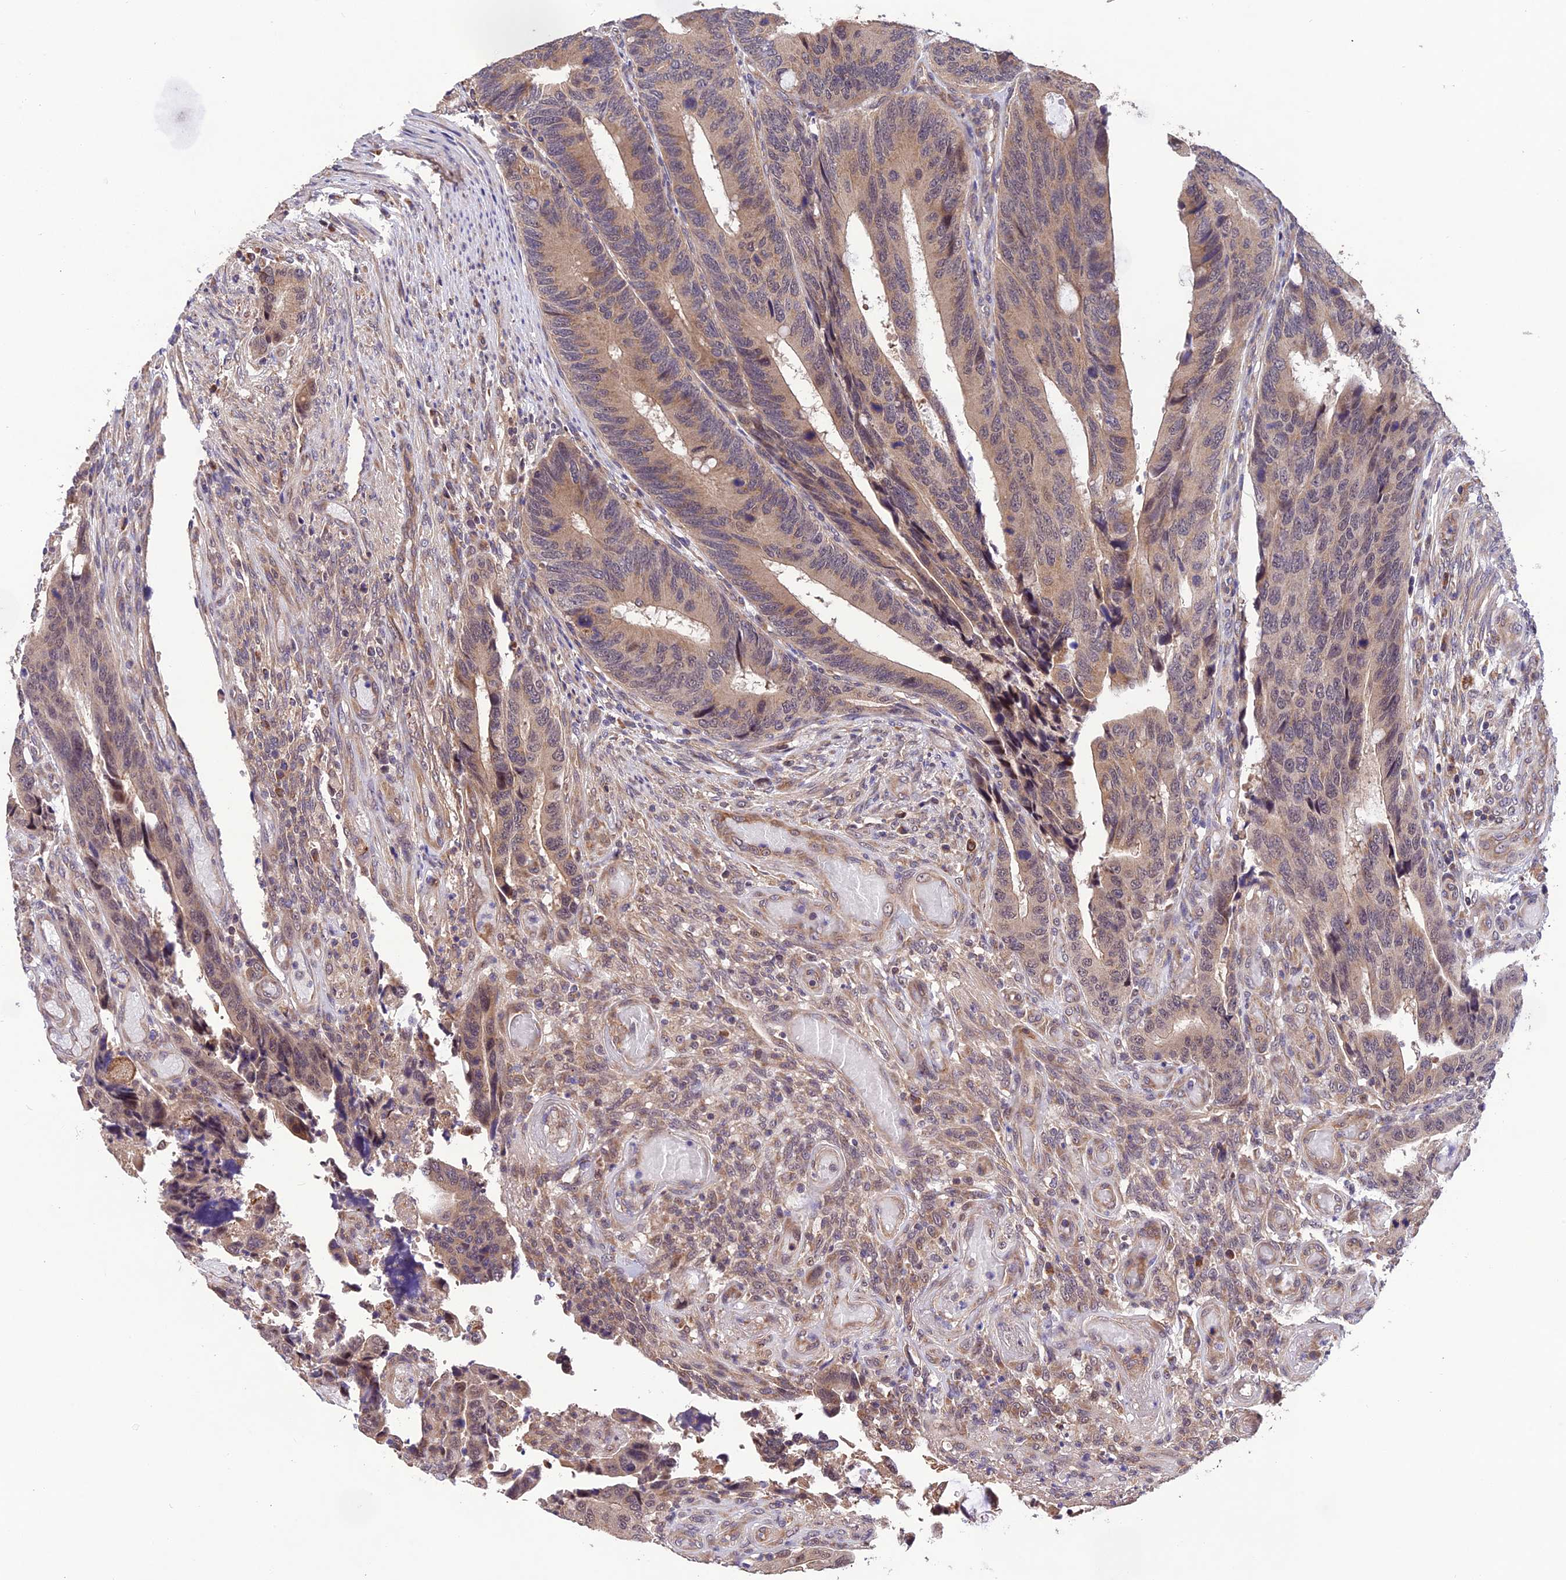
{"staining": {"intensity": "moderate", "quantity": ">75%", "location": "cytoplasmic/membranous"}, "tissue": "colorectal cancer", "cell_type": "Tumor cells", "image_type": "cancer", "snomed": [{"axis": "morphology", "description": "Adenocarcinoma, NOS"}, {"axis": "topography", "description": "Colon"}], "caption": "Approximately >75% of tumor cells in colorectal cancer (adenocarcinoma) display moderate cytoplasmic/membranous protein positivity as visualized by brown immunohistochemical staining.", "gene": "MNS1", "patient": {"sex": "male", "age": 87}}